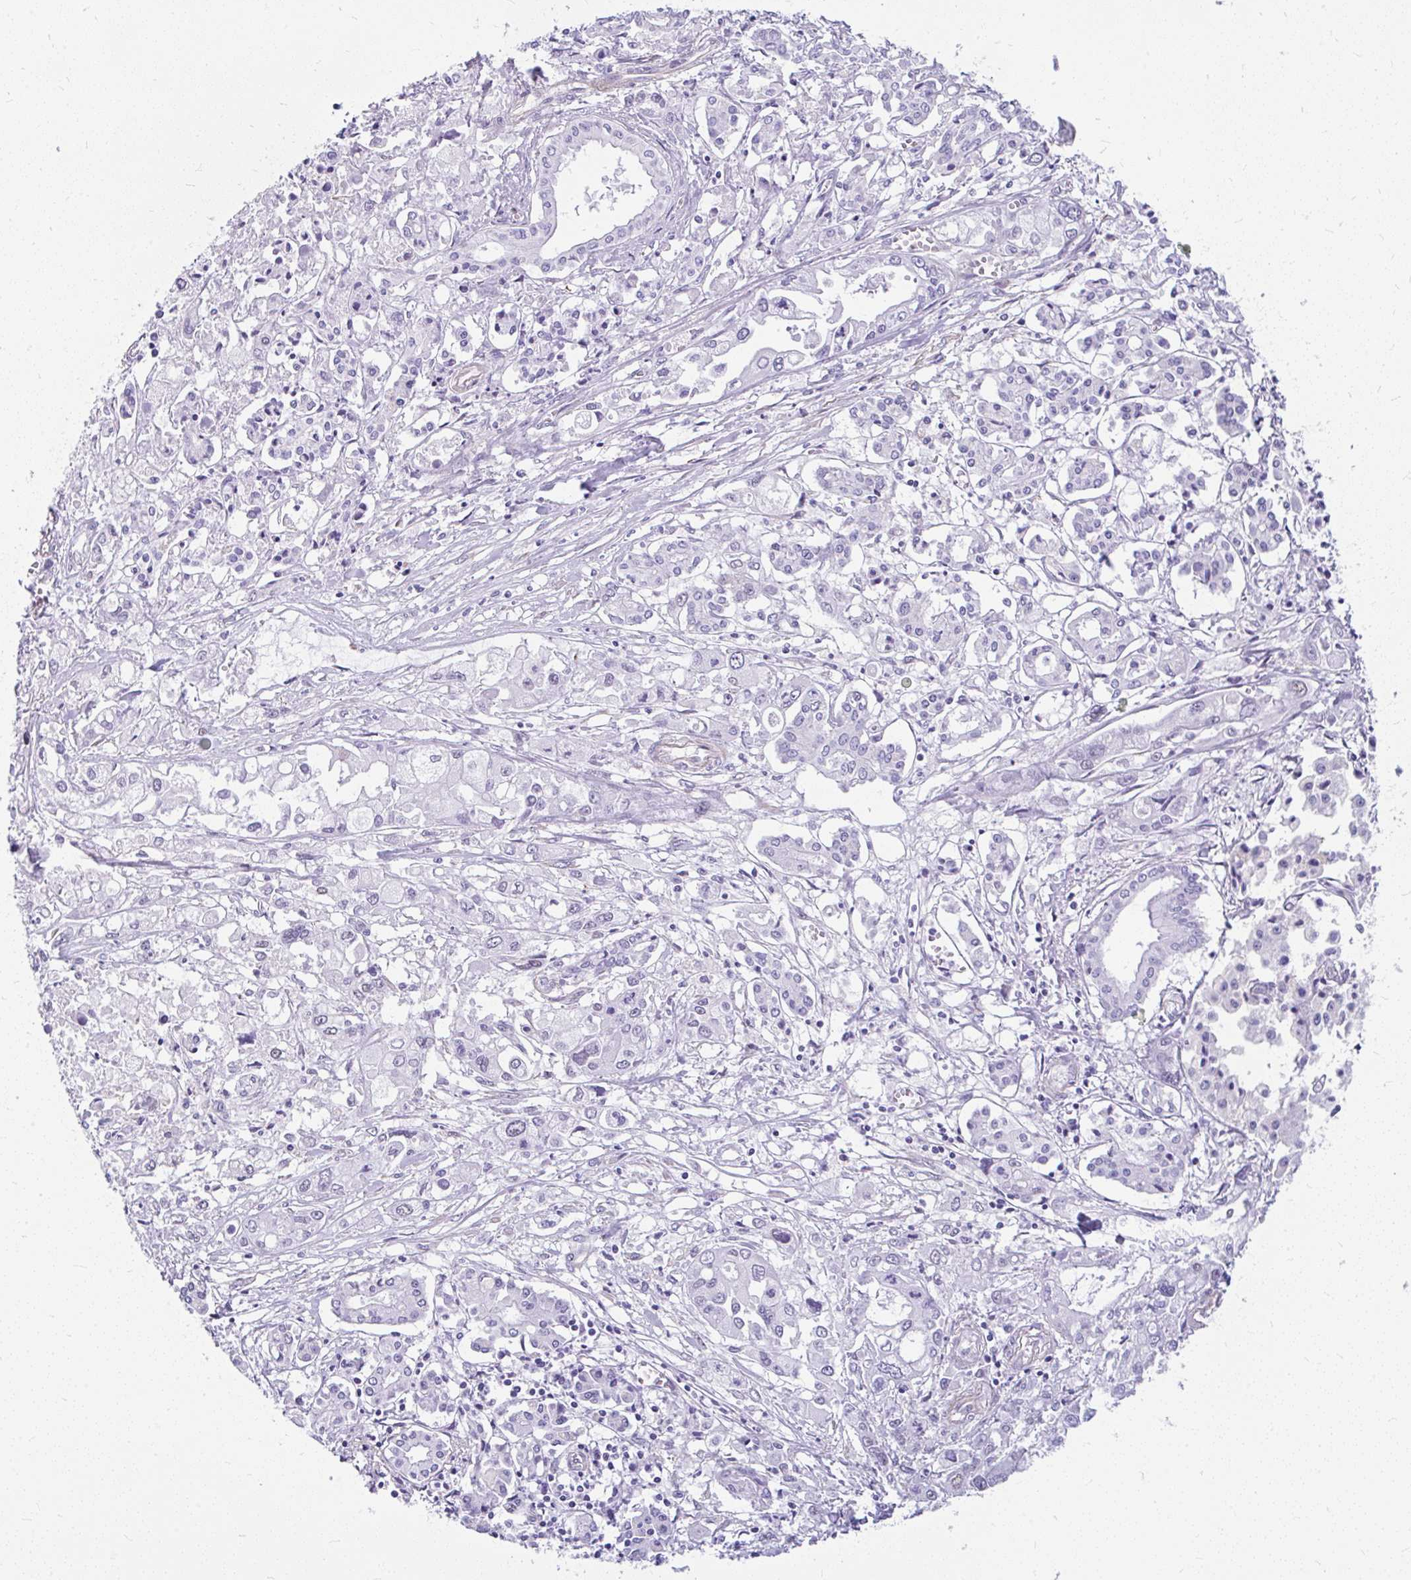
{"staining": {"intensity": "negative", "quantity": "none", "location": "none"}, "tissue": "pancreatic cancer", "cell_type": "Tumor cells", "image_type": "cancer", "snomed": [{"axis": "morphology", "description": "Adenocarcinoma, NOS"}, {"axis": "topography", "description": "Pancreas"}], "caption": "Photomicrograph shows no protein expression in tumor cells of adenocarcinoma (pancreatic) tissue.", "gene": "FAM83C", "patient": {"sex": "male", "age": 71}}